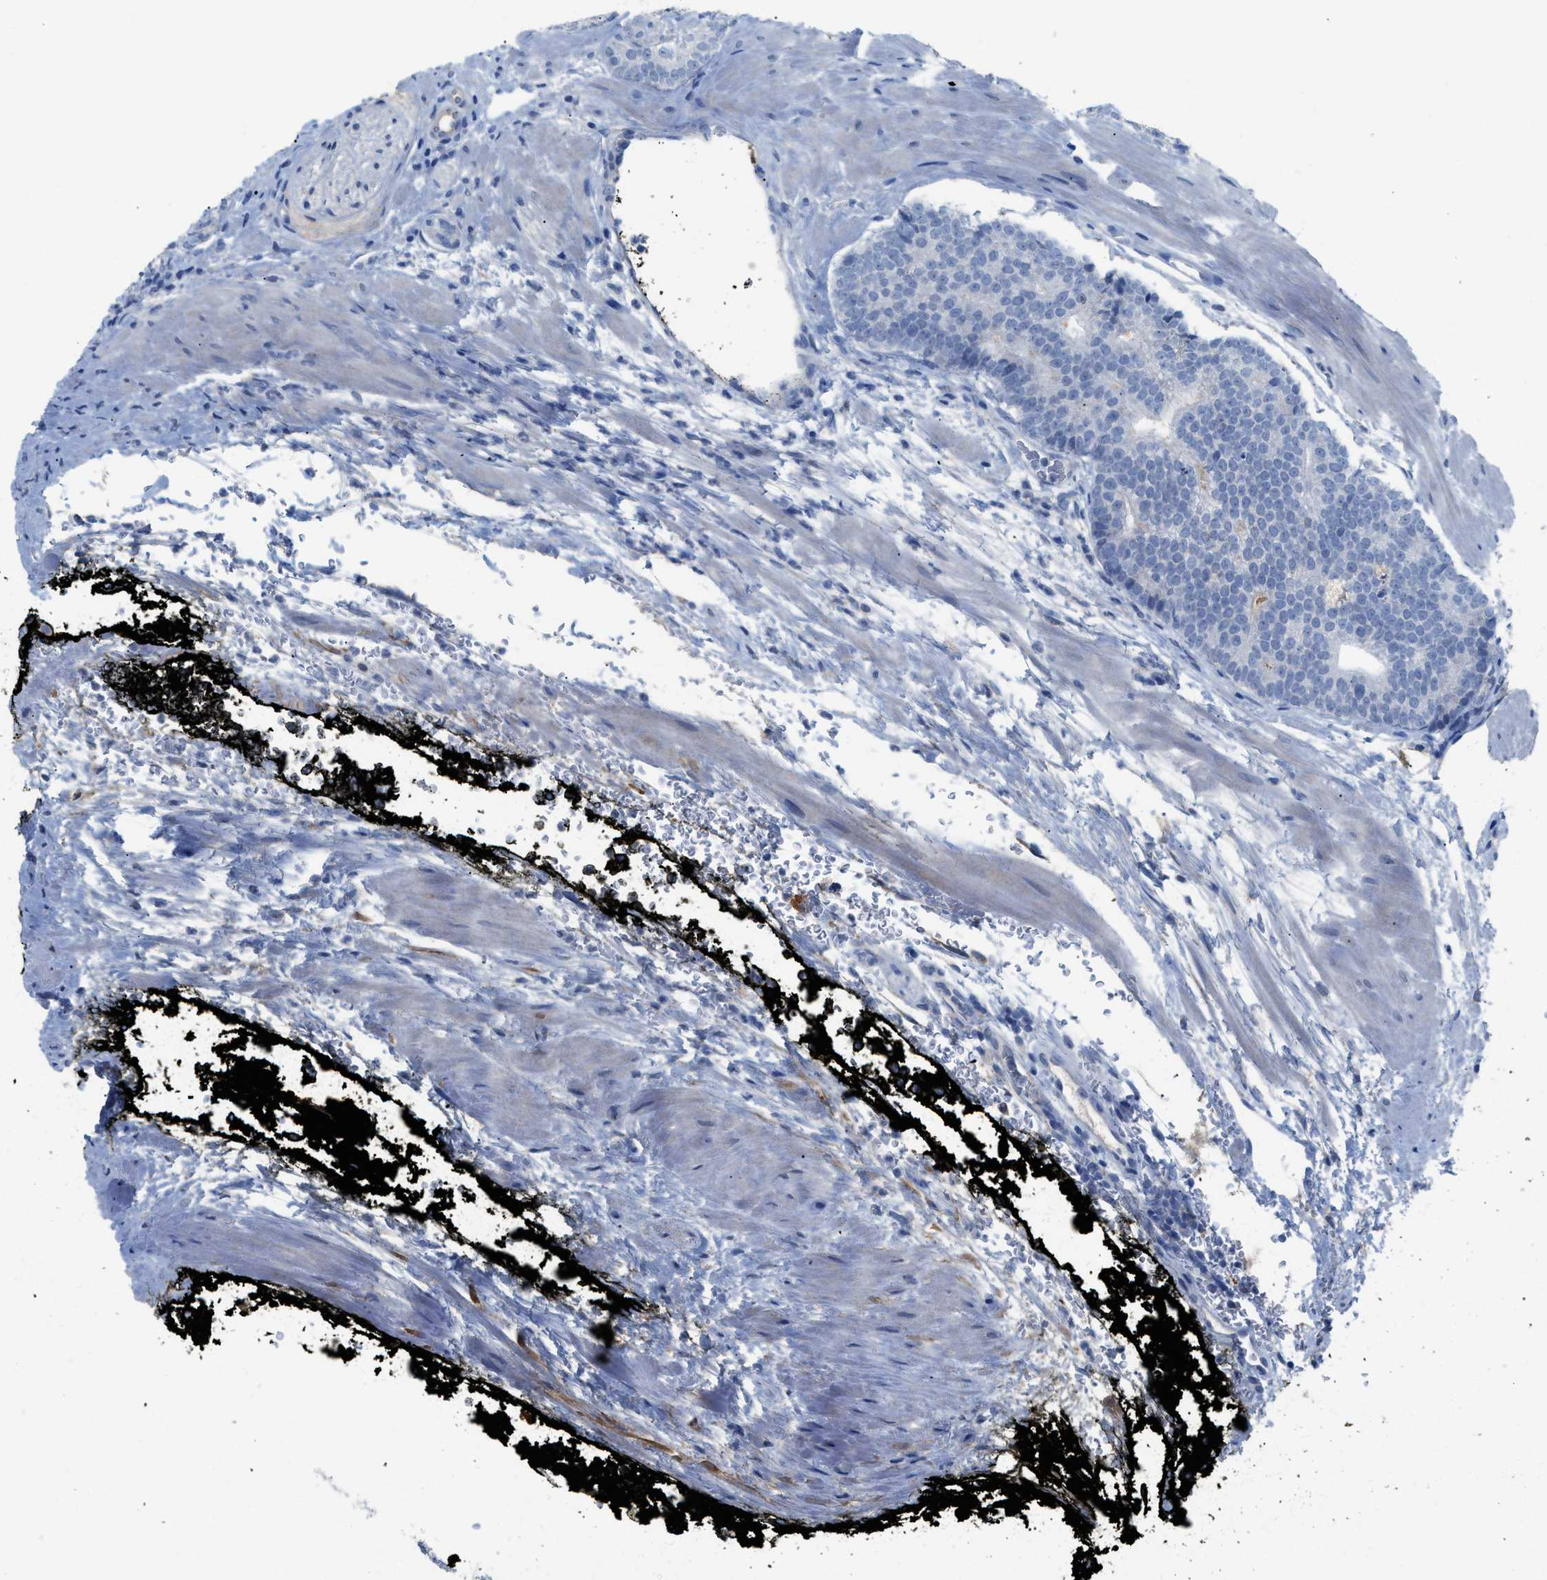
{"staining": {"intensity": "negative", "quantity": "none", "location": "none"}, "tissue": "prostate cancer", "cell_type": "Tumor cells", "image_type": "cancer", "snomed": [{"axis": "morphology", "description": "Adenocarcinoma, High grade"}, {"axis": "topography", "description": "Prostate"}], "caption": "High magnification brightfield microscopy of prostate cancer stained with DAB (brown) and counterstained with hematoxylin (blue): tumor cells show no significant staining.", "gene": "HPX", "patient": {"sex": "male", "age": 61}}